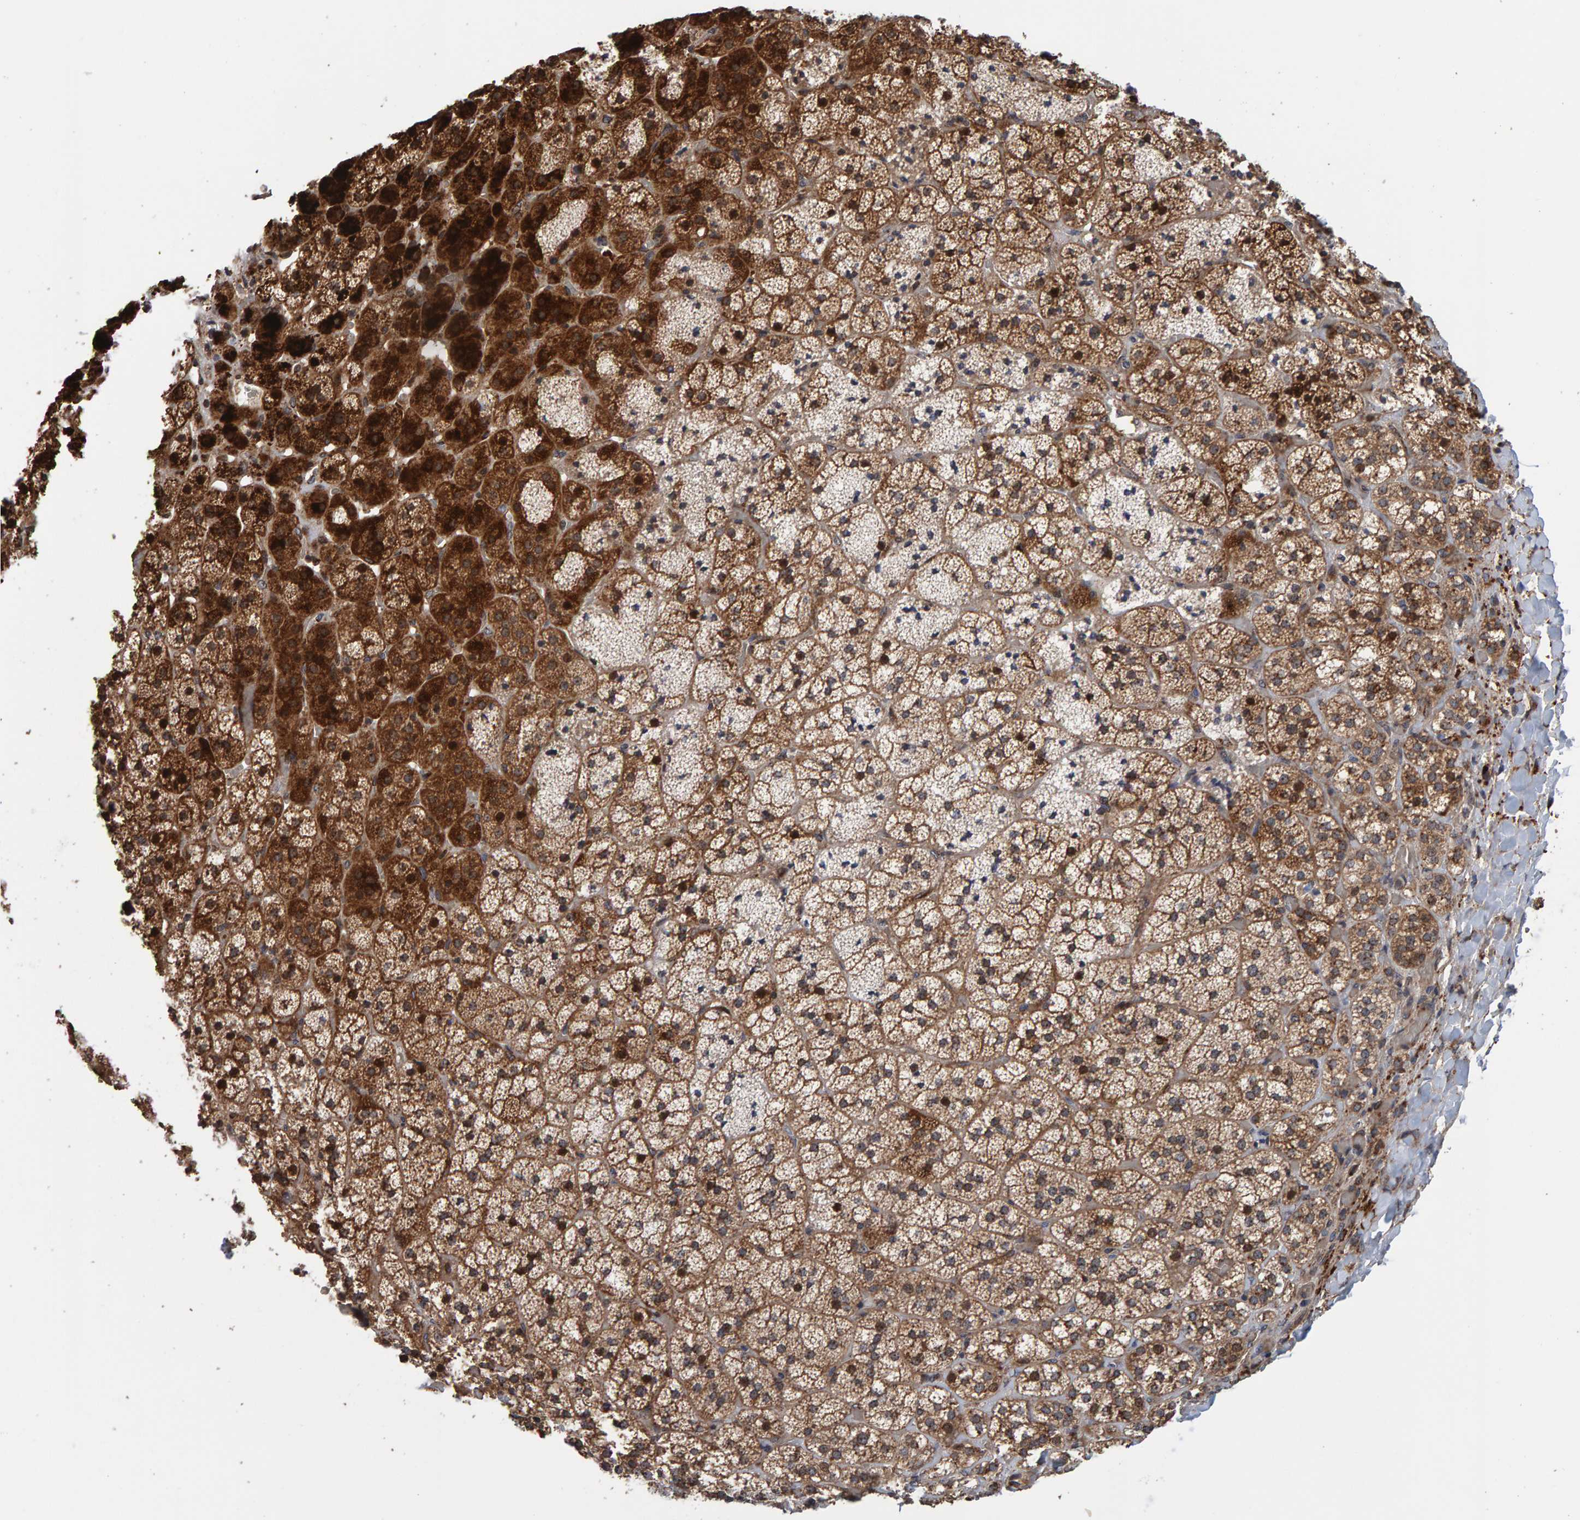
{"staining": {"intensity": "strong", "quantity": ">75%", "location": "cytoplasmic/membranous,nuclear"}, "tissue": "adrenal gland", "cell_type": "Glandular cells", "image_type": "normal", "snomed": [{"axis": "morphology", "description": "Normal tissue, NOS"}, {"axis": "topography", "description": "Adrenal gland"}], "caption": "A micrograph of adrenal gland stained for a protein shows strong cytoplasmic/membranous,nuclear brown staining in glandular cells.", "gene": "CCDC25", "patient": {"sex": "female", "age": 44}}